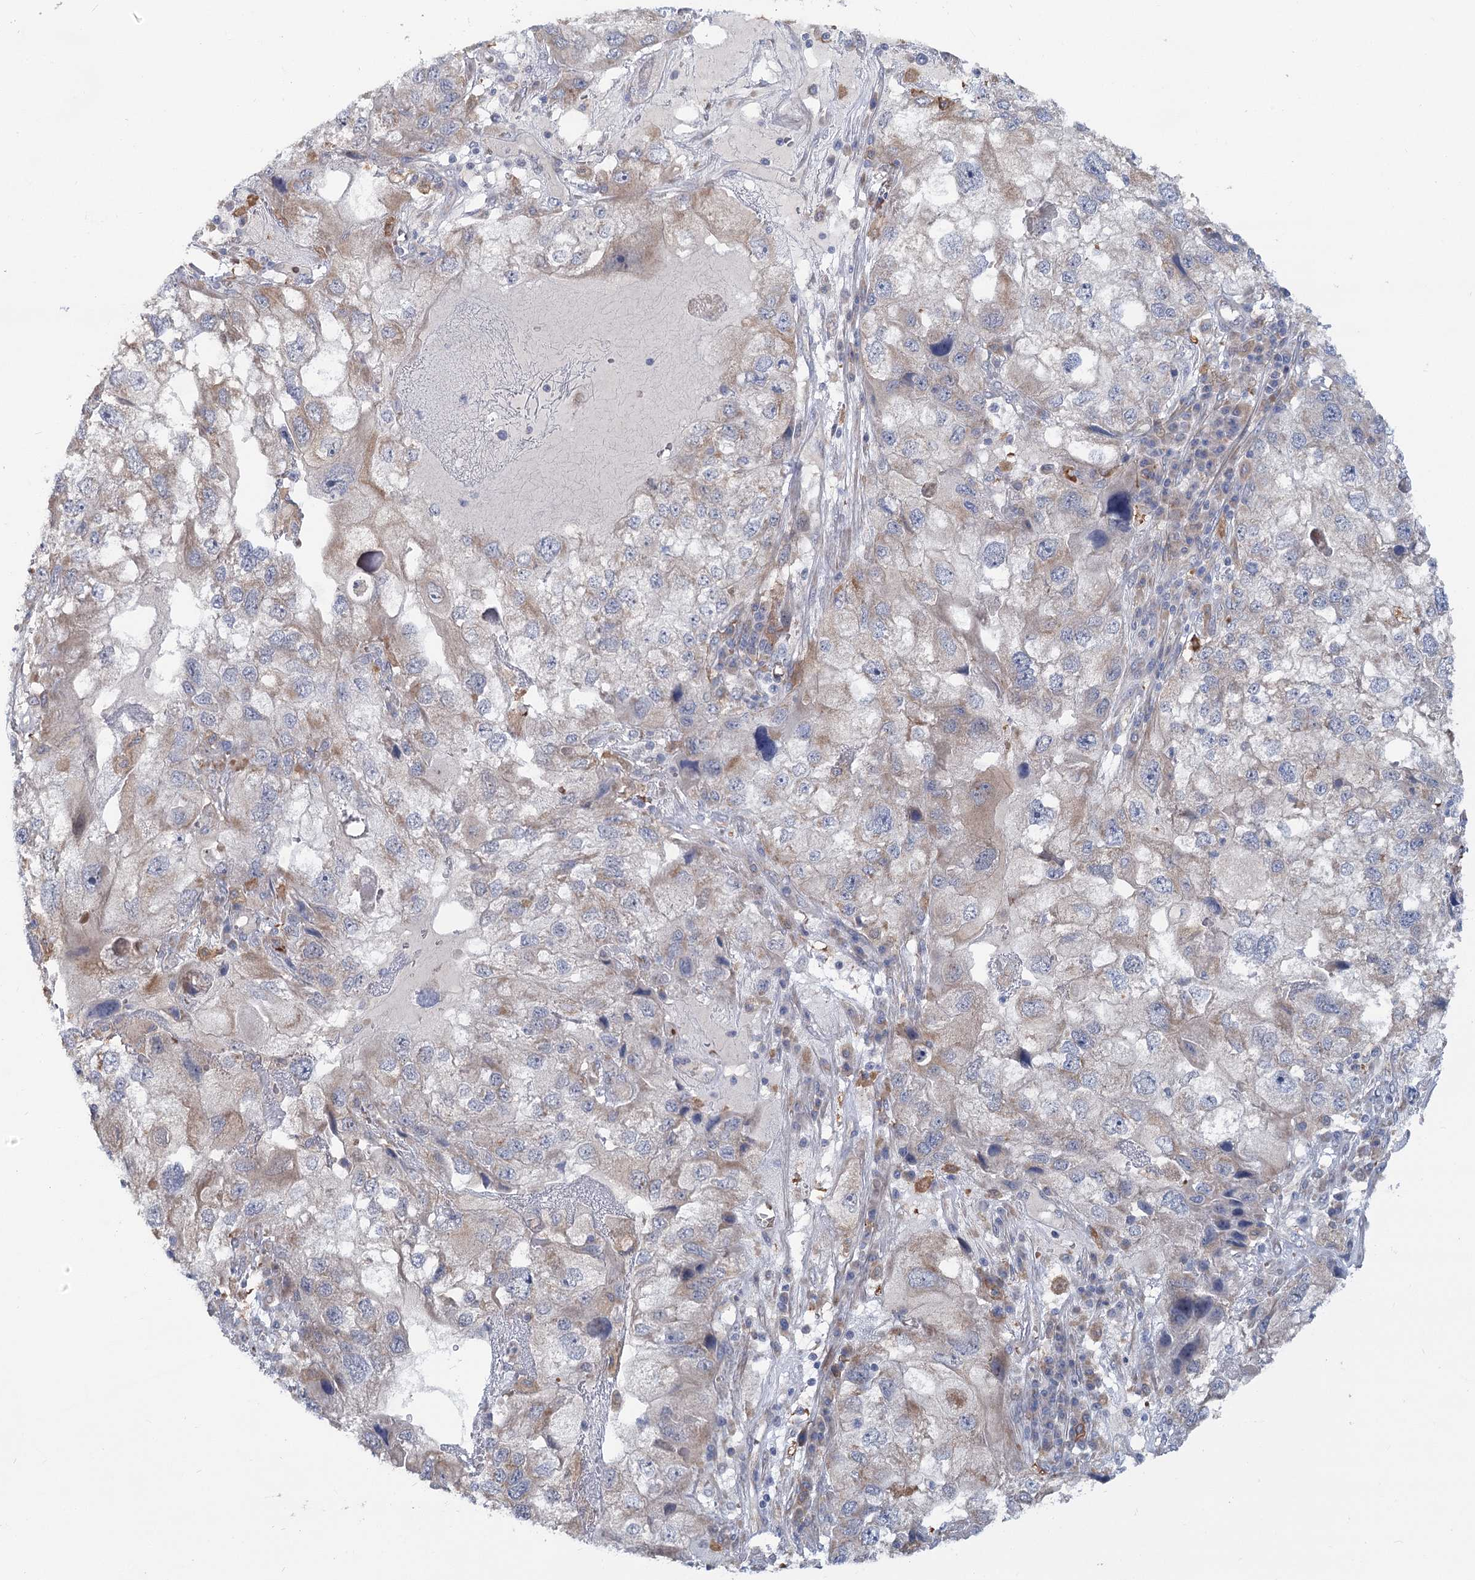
{"staining": {"intensity": "weak", "quantity": "25%-75%", "location": "cytoplasmic/membranous"}, "tissue": "endometrial cancer", "cell_type": "Tumor cells", "image_type": "cancer", "snomed": [{"axis": "morphology", "description": "Adenocarcinoma, NOS"}, {"axis": "topography", "description": "Endometrium"}], "caption": "A micrograph of adenocarcinoma (endometrial) stained for a protein exhibits weak cytoplasmic/membranous brown staining in tumor cells. The protein is stained brown, and the nuclei are stained in blue (DAB IHC with brightfield microscopy, high magnification).", "gene": "CIB4", "patient": {"sex": "female", "age": 49}}